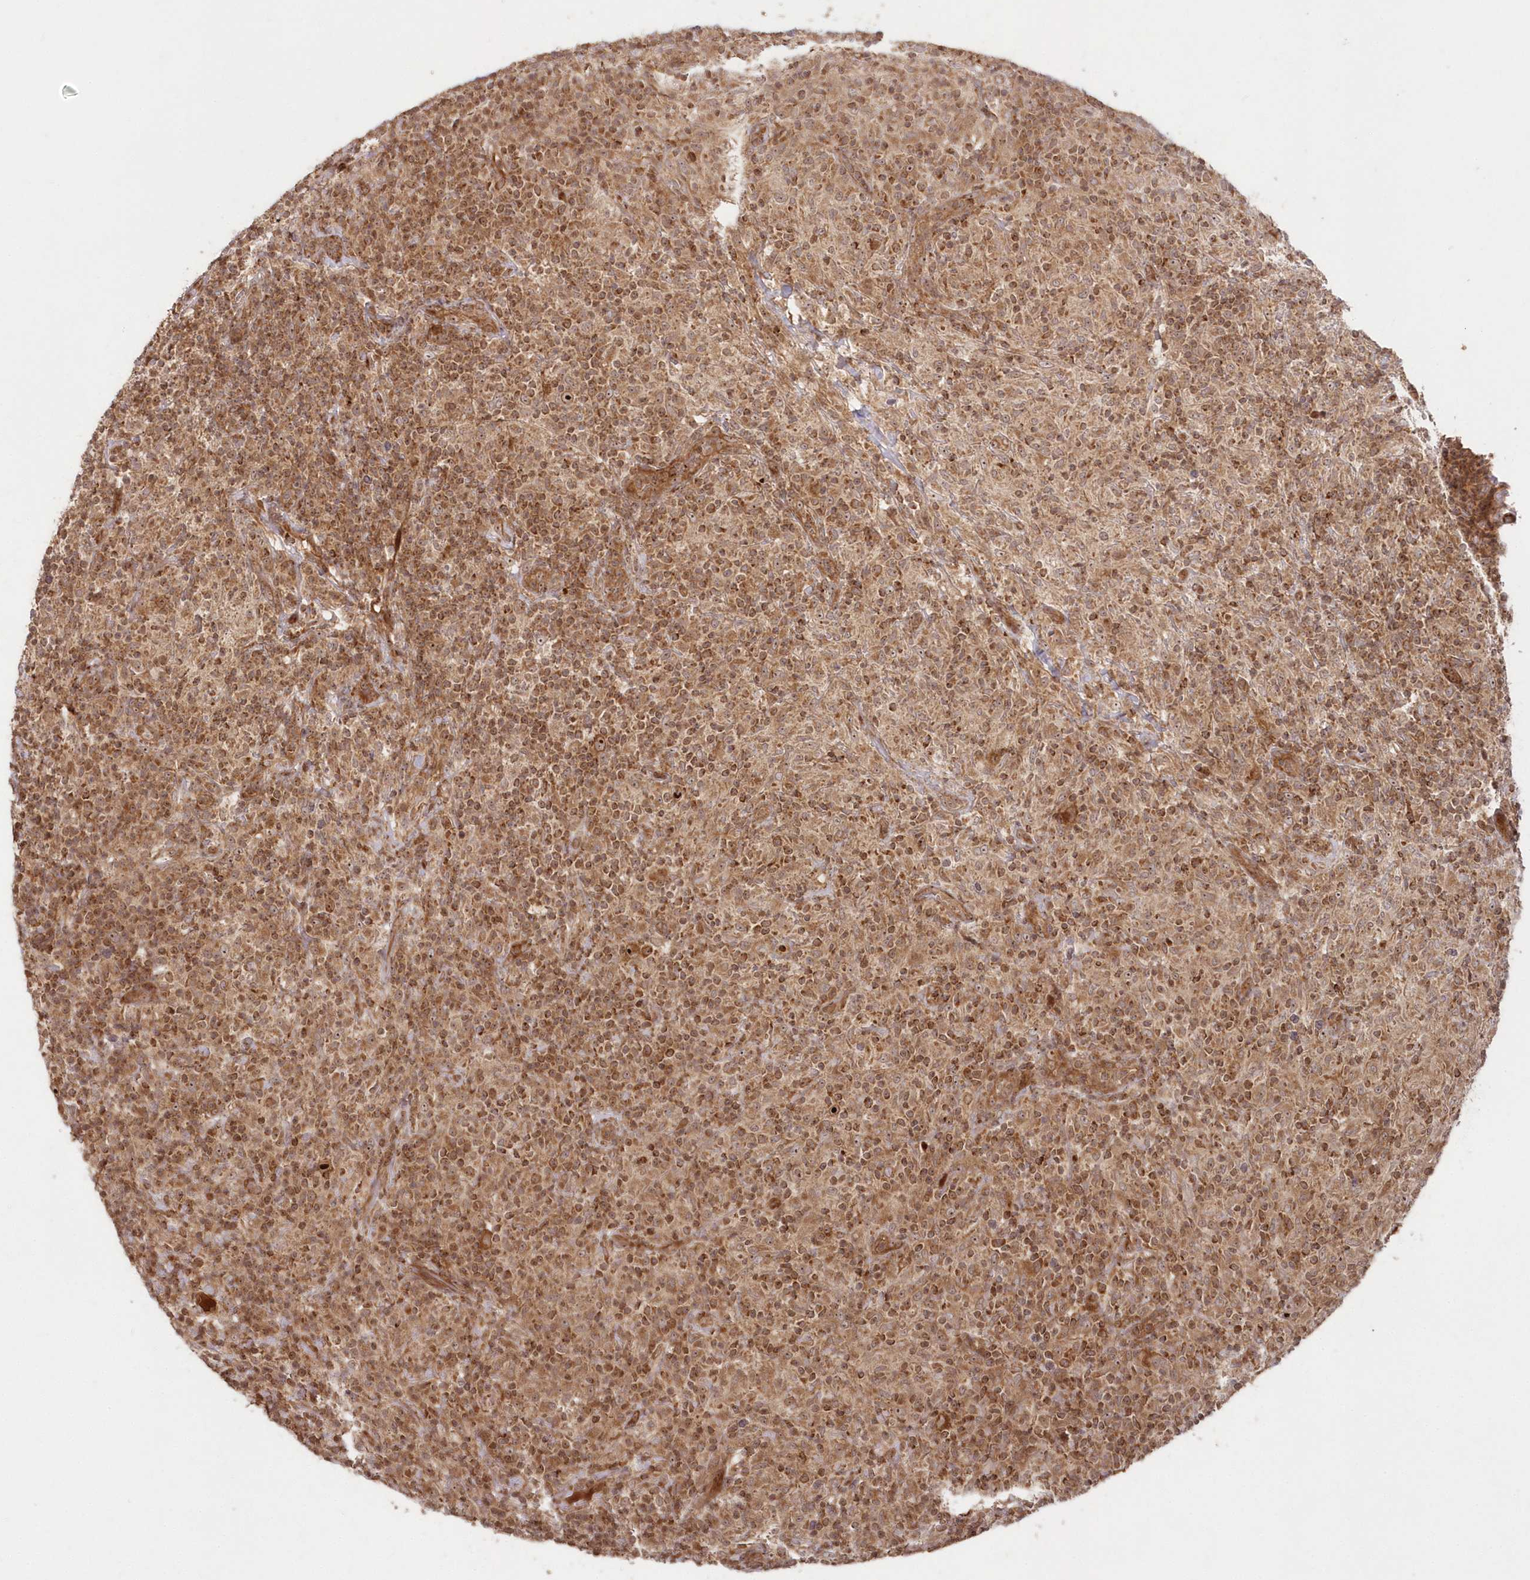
{"staining": {"intensity": "moderate", "quantity": ">75%", "location": "cytoplasmic/membranous,nuclear"}, "tissue": "lymphoma", "cell_type": "Tumor cells", "image_type": "cancer", "snomed": [{"axis": "morphology", "description": "Hodgkin's disease, NOS"}, {"axis": "topography", "description": "Lymph node"}], "caption": "Moderate cytoplasmic/membranous and nuclear protein positivity is appreciated in about >75% of tumor cells in lymphoma.", "gene": "SERINC1", "patient": {"sex": "male", "age": 70}}